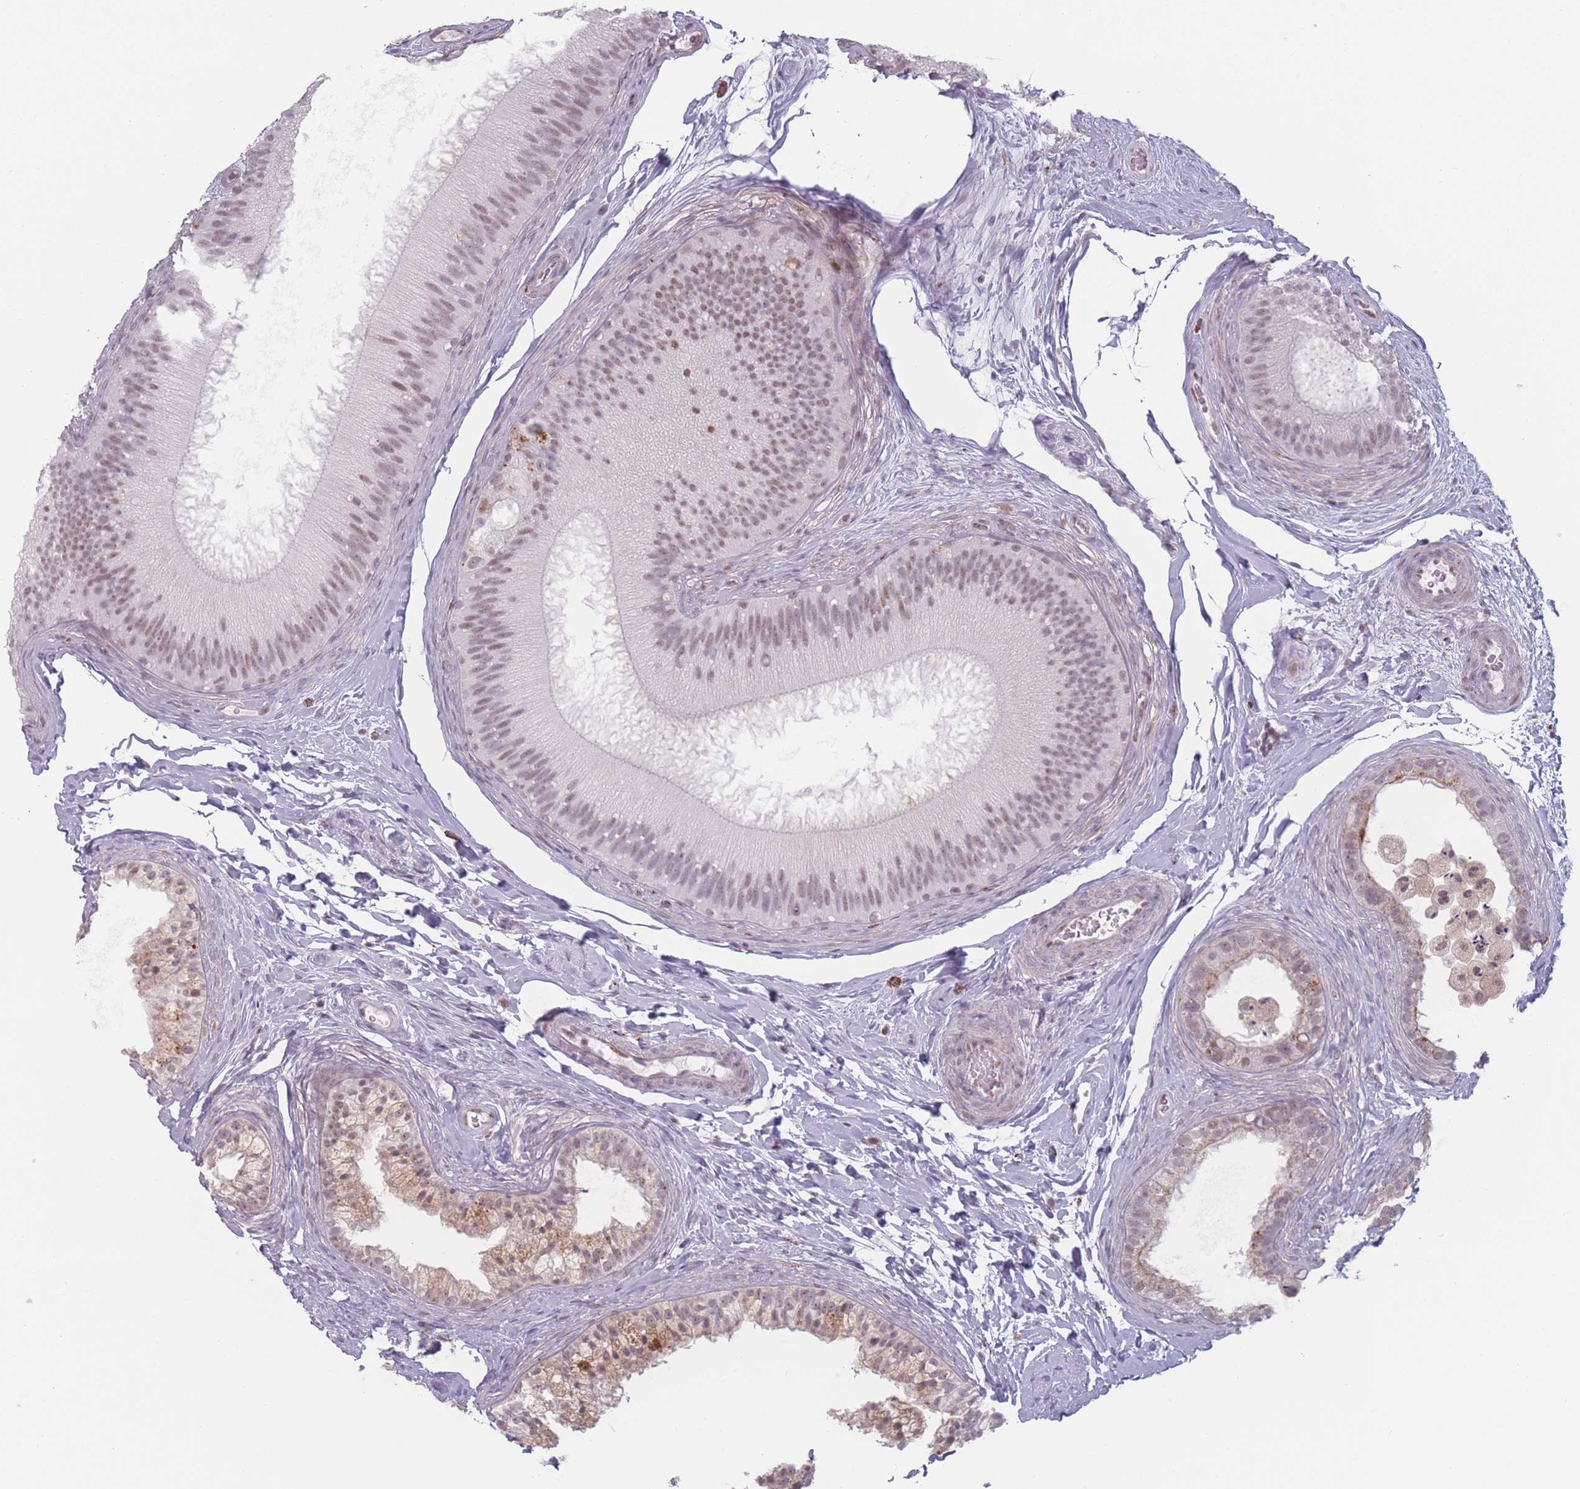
{"staining": {"intensity": "moderate", "quantity": "25%-75%", "location": "nuclear"}, "tissue": "epididymis", "cell_type": "Glandular cells", "image_type": "normal", "snomed": [{"axis": "morphology", "description": "Normal tissue, NOS"}, {"axis": "topography", "description": "Epididymis"}], "caption": "The image displays staining of unremarkable epididymis, revealing moderate nuclear protein positivity (brown color) within glandular cells.", "gene": "OR10C1", "patient": {"sex": "male", "age": 45}}